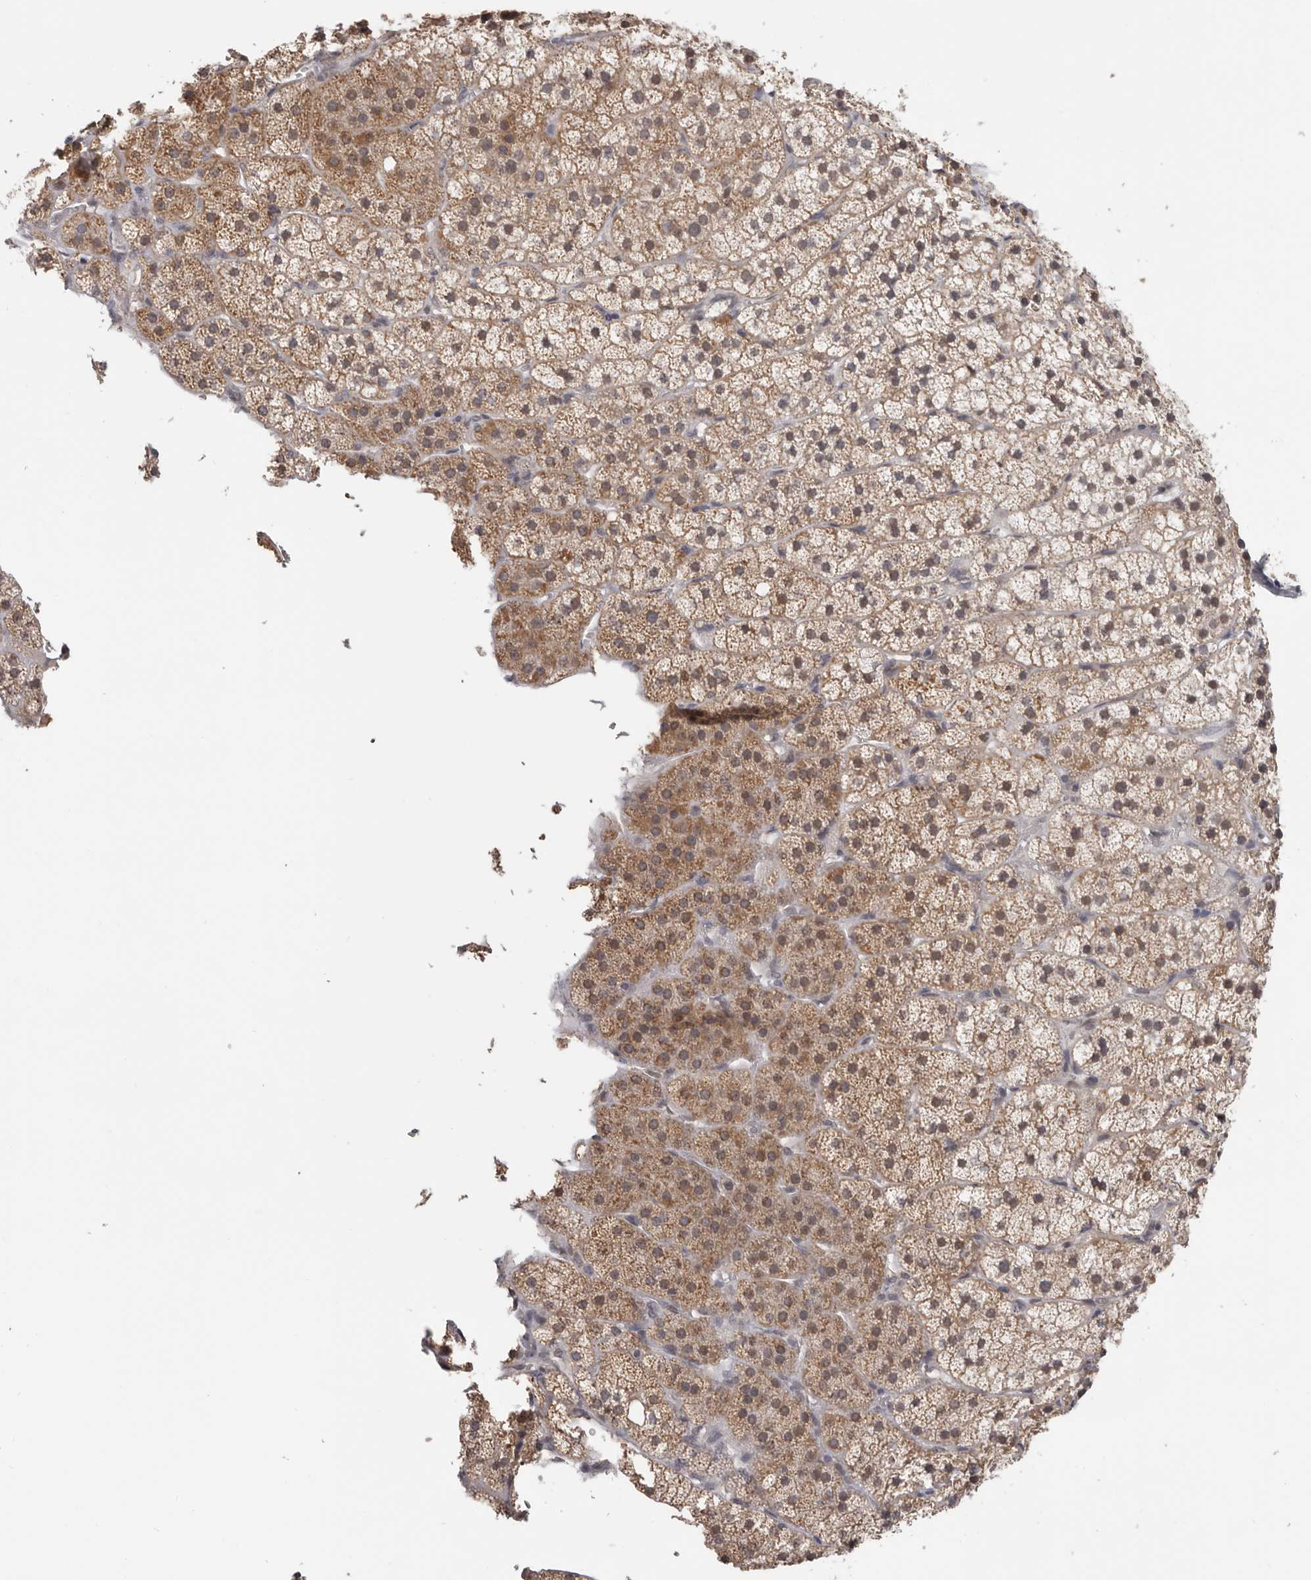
{"staining": {"intensity": "moderate", "quantity": ">75%", "location": "cytoplasmic/membranous"}, "tissue": "adrenal gland", "cell_type": "Glandular cells", "image_type": "normal", "snomed": [{"axis": "morphology", "description": "Normal tissue, NOS"}, {"axis": "topography", "description": "Adrenal gland"}], "caption": "High-power microscopy captured an immunohistochemistry (IHC) image of benign adrenal gland, revealing moderate cytoplasmic/membranous staining in approximately >75% of glandular cells.", "gene": "MOGAT2", "patient": {"sex": "female", "age": 44}}